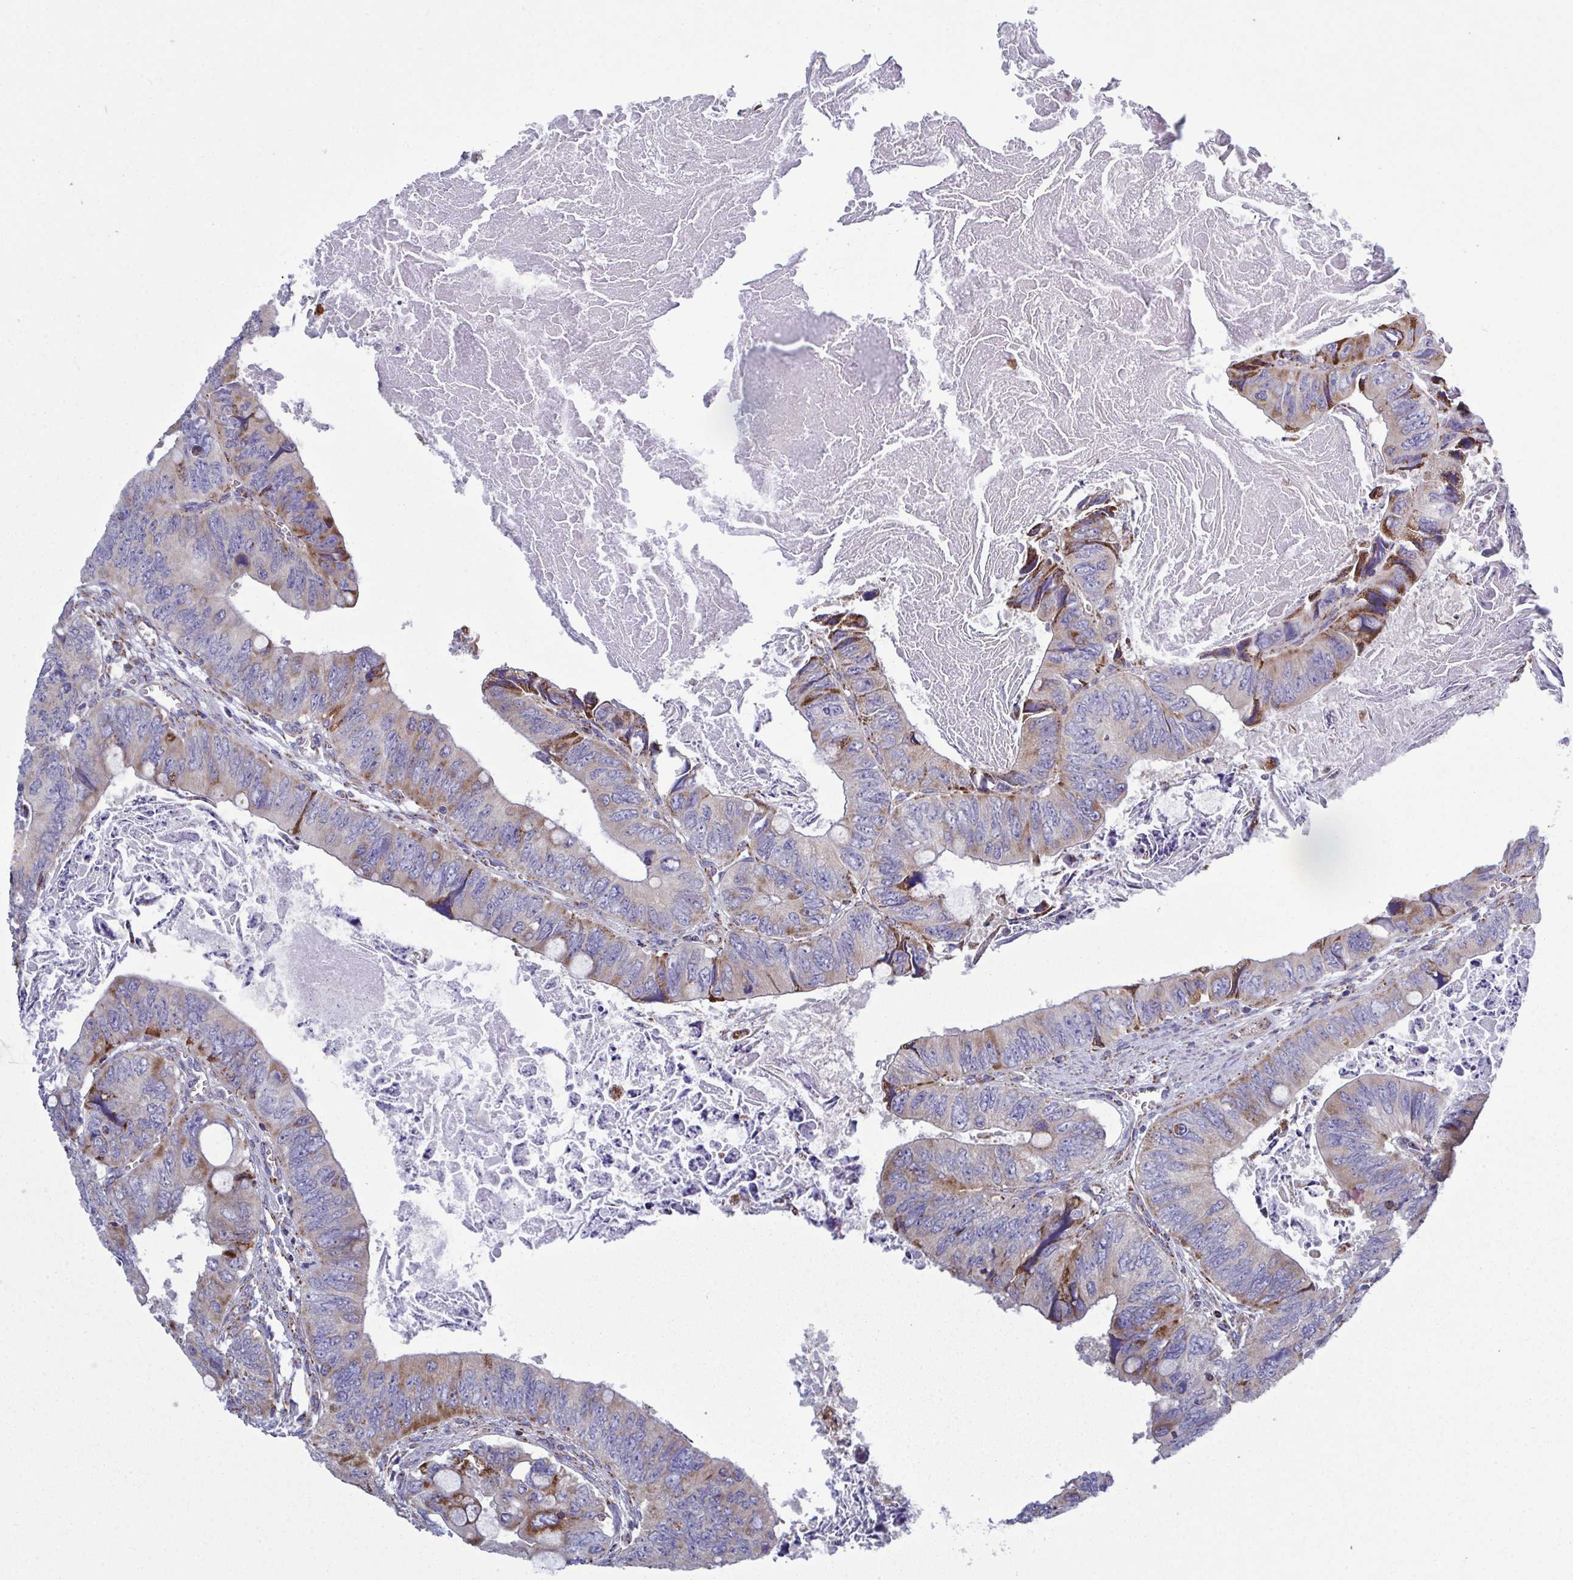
{"staining": {"intensity": "moderate", "quantity": "25%-75%", "location": "cytoplasmic/membranous"}, "tissue": "colorectal cancer", "cell_type": "Tumor cells", "image_type": "cancer", "snomed": [{"axis": "morphology", "description": "Adenocarcinoma, NOS"}, {"axis": "topography", "description": "Colon"}], "caption": "Protein expression analysis of human colorectal cancer reveals moderate cytoplasmic/membranous positivity in approximately 25%-75% of tumor cells.", "gene": "CSDE1", "patient": {"sex": "female", "age": 84}}